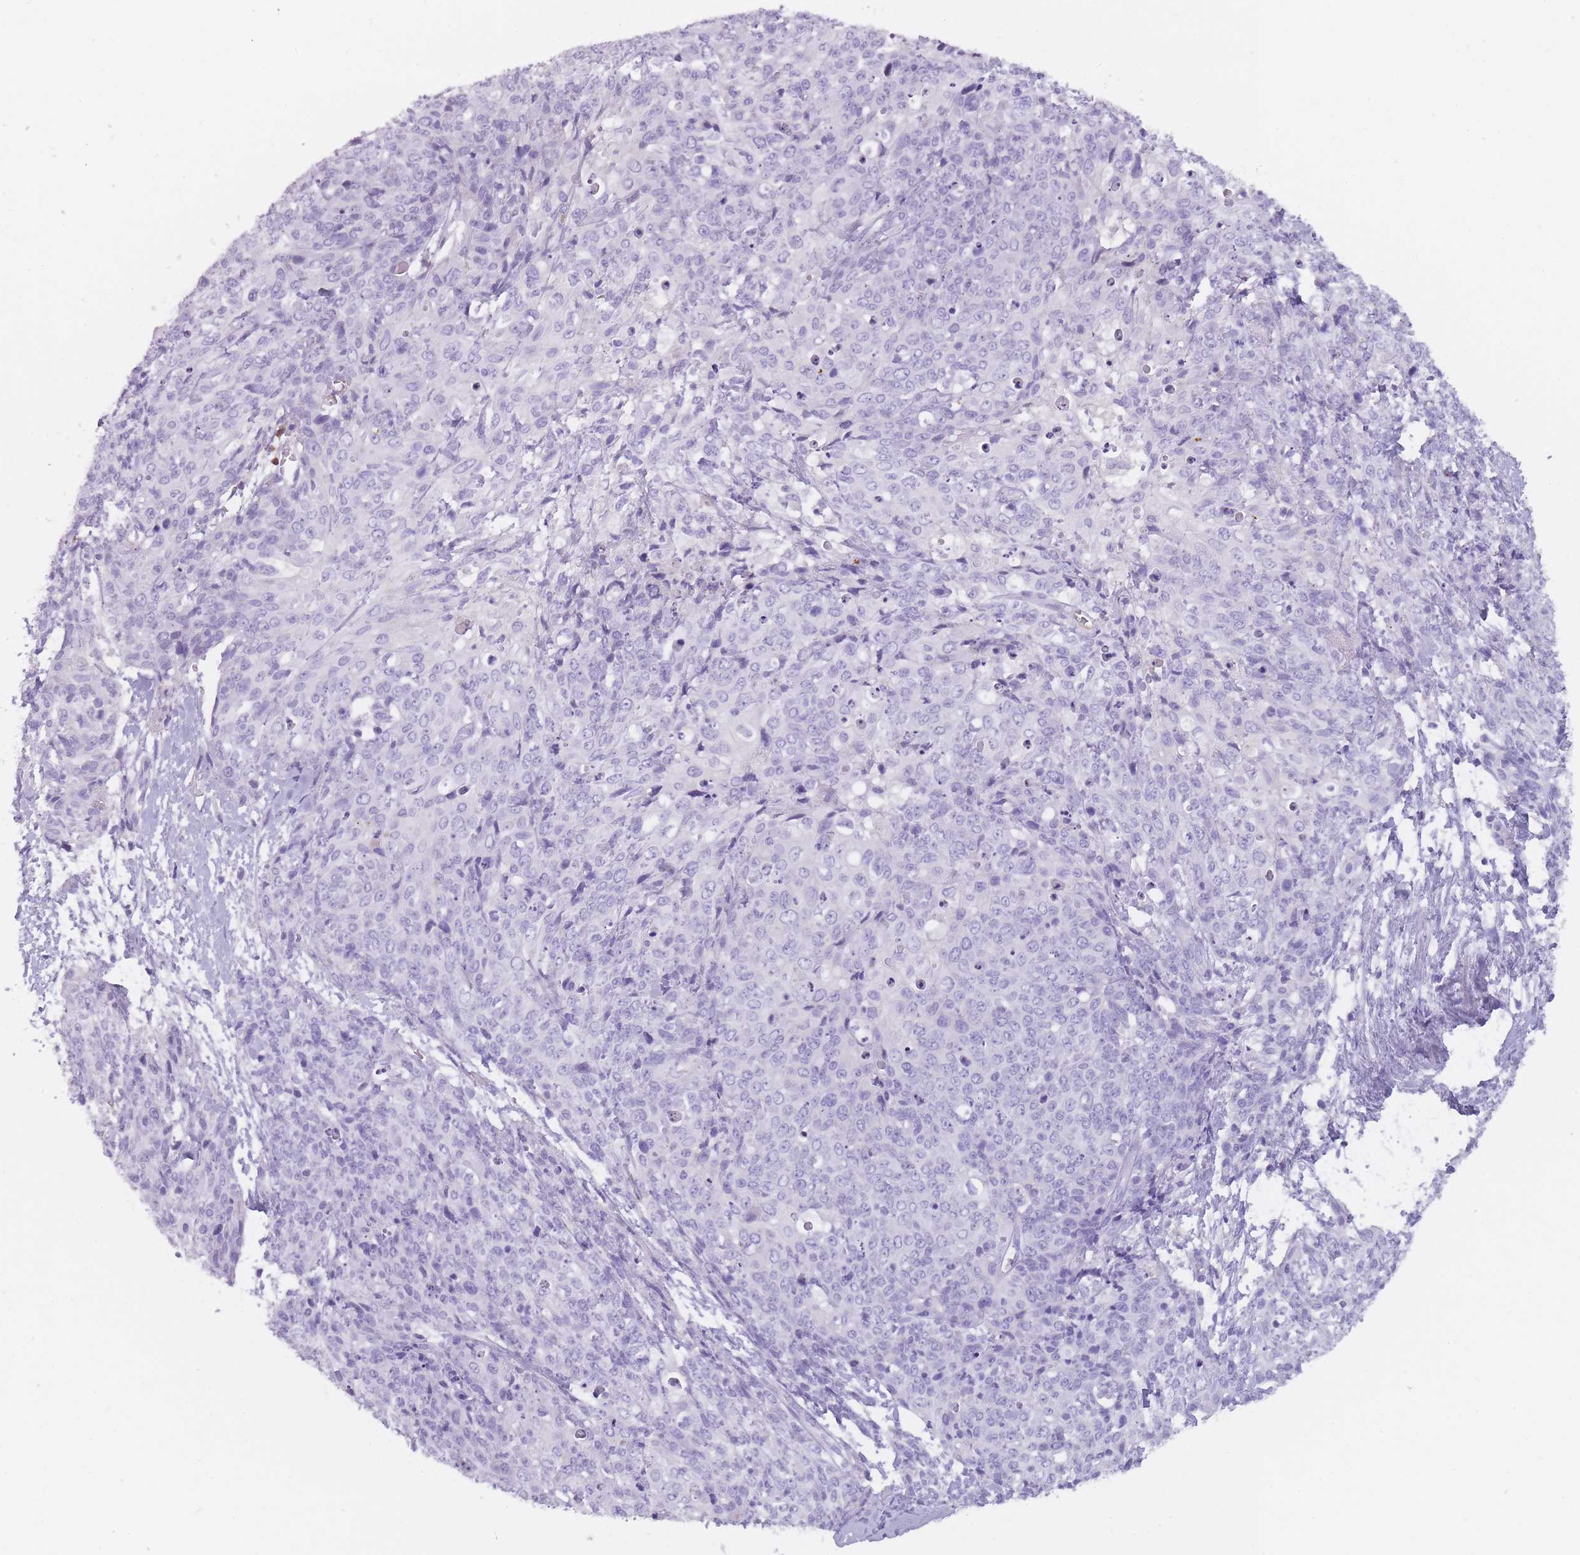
{"staining": {"intensity": "negative", "quantity": "none", "location": "none"}, "tissue": "skin cancer", "cell_type": "Tumor cells", "image_type": "cancer", "snomed": [{"axis": "morphology", "description": "Squamous cell carcinoma, NOS"}, {"axis": "topography", "description": "Skin"}, {"axis": "topography", "description": "Vulva"}], "caption": "Photomicrograph shows no significant protein expression in tumor cells of skin cancer.", "gene": "CR1L", "patient": {"sex": "female", "age": 85}}